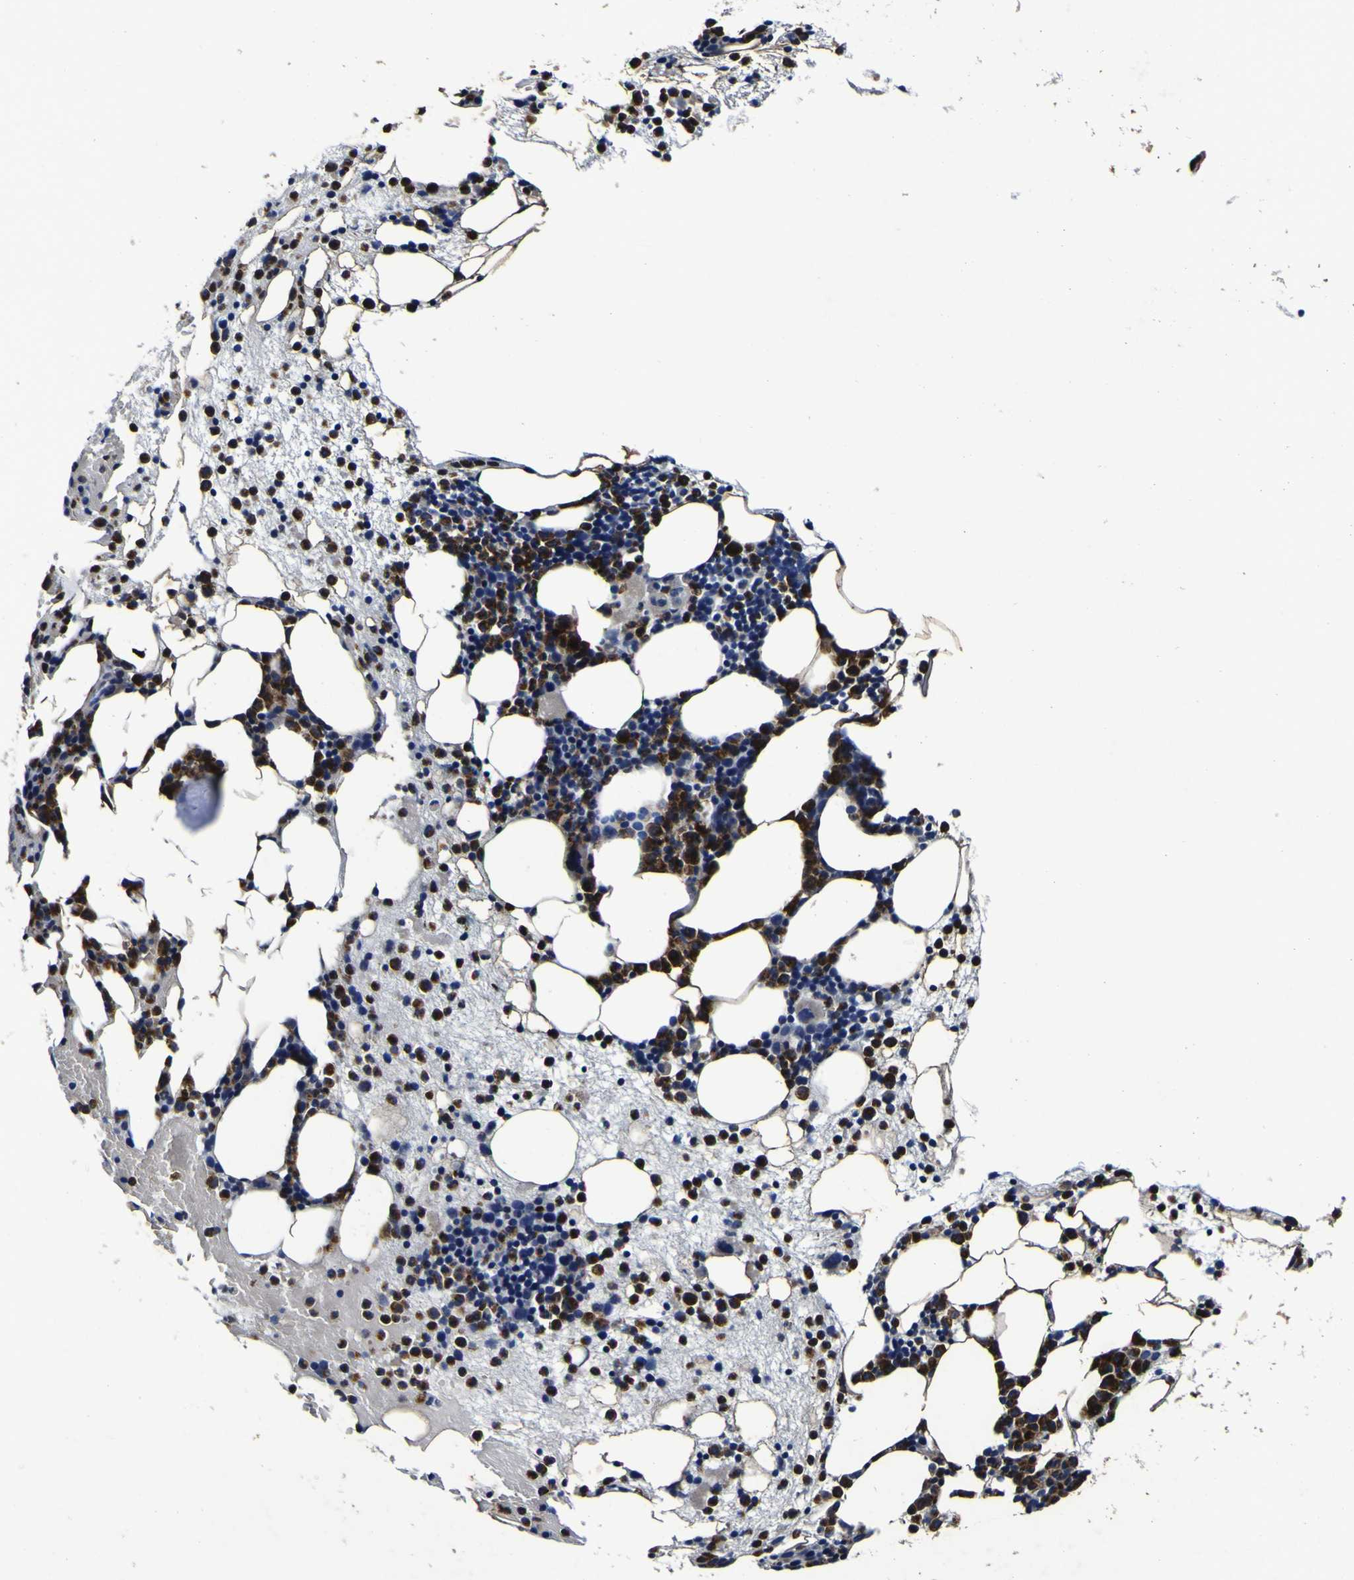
{"staining": {"intensity": "strong", "quantity": "25%-75%", "location": "nuclear"}, "tissue": "bone marrow", "cell_type": "Hematopoietic cells", "image_type": "normal", "snomed": [{"axis": "morphology", "description": "Normal tissue, NOS"}, {"axis": "morphology", "description": "Inflammation, NOS"}, {"axis": "topography", "description": "Bone marrow"}], "caption": "Immunohistochemical staining of normal human bone marrow exhibits strong nuclear protein staining in about 25%-75% of hematopoietic cells.", "gene": "PANK4", "patient": {"sex": "female", "age": 79}}